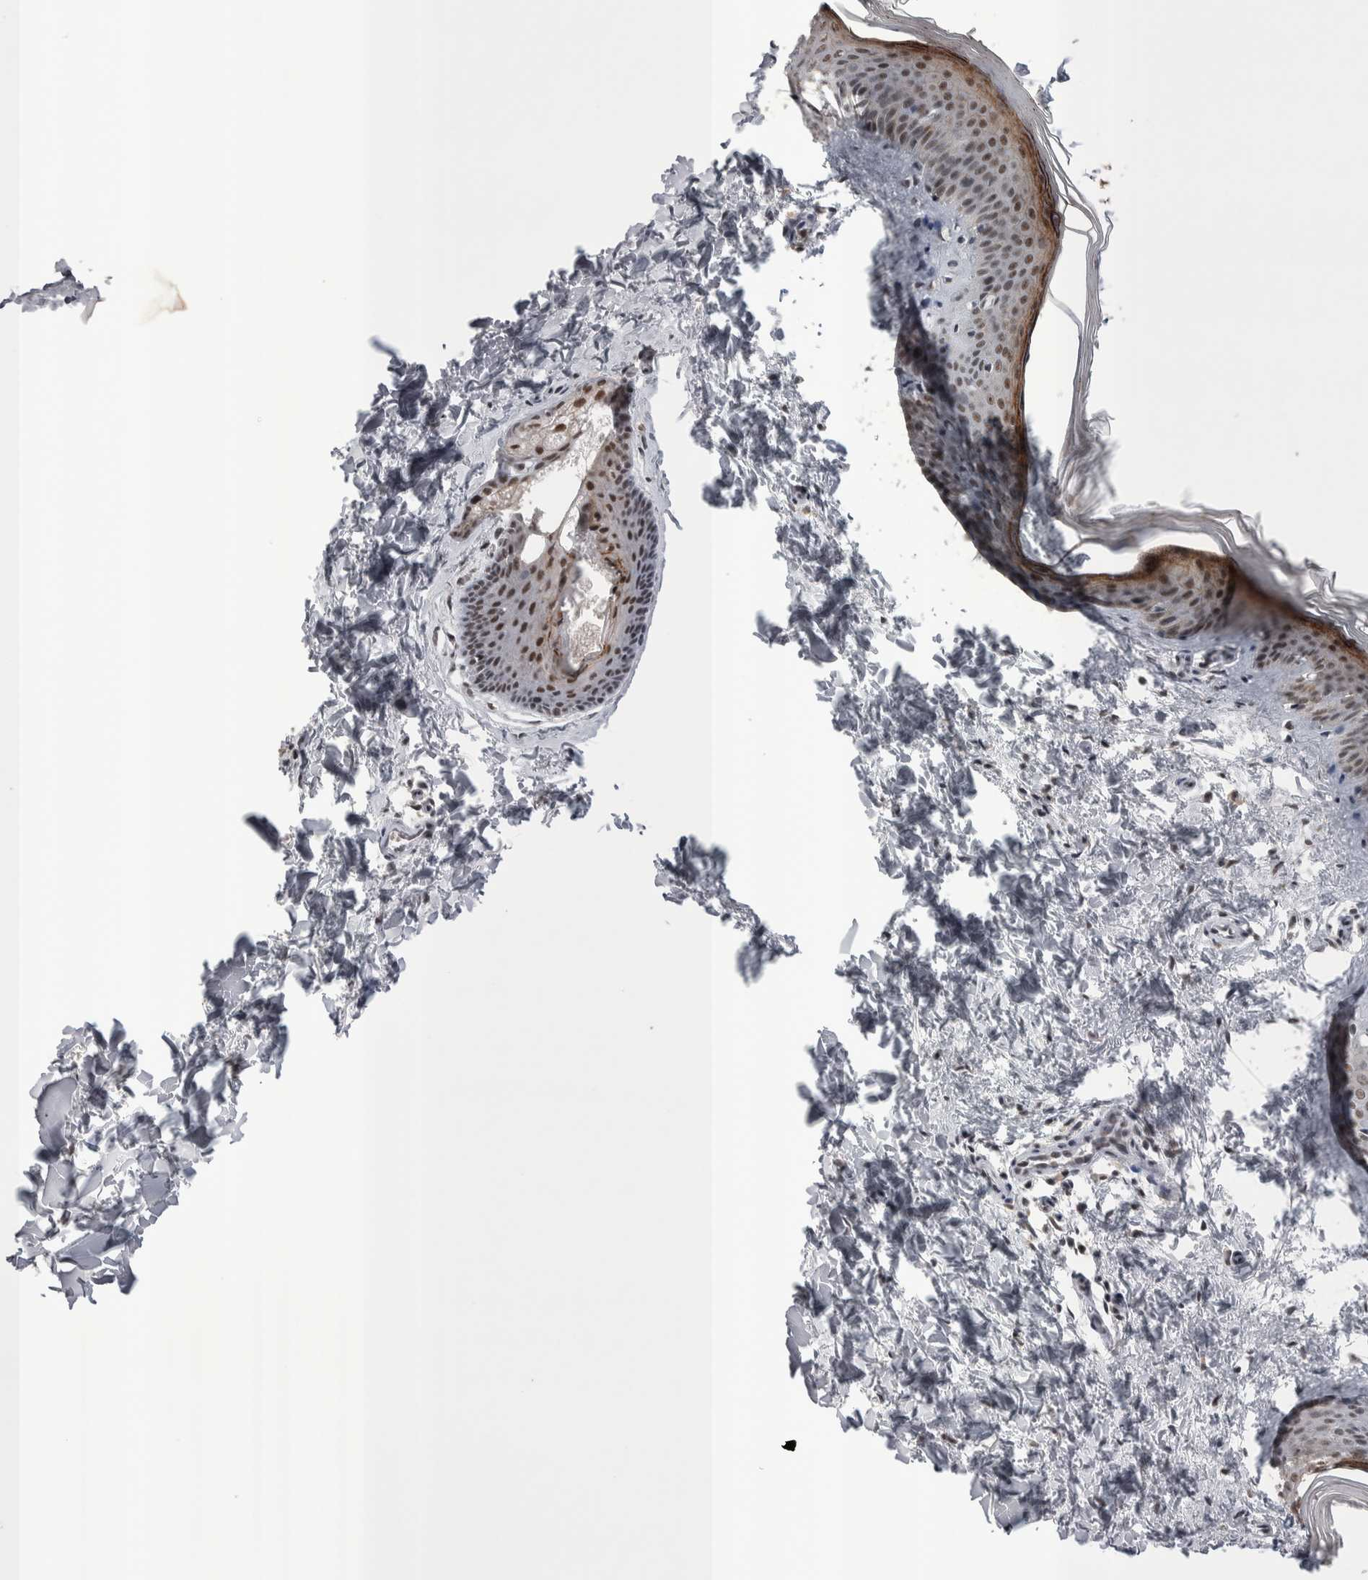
{"staining": {"intensity": "moderate", "quantity": ">75%", "location": "nuclear"}, "tissue": "skin", "cell_type": "Fibroblasts", "image_type": "normal", "snomed": [{"axis": "morphology", "description": "Normal tissue, NOS"}, {"axis": "topography", "description": "Skin"}], "caption": "Moderate nuclear expression for a protein is appreciated in about >75% of fibroblasts of normal skin using immunohistochemistry (IHC).", "gene": "DMTF1", "patient": {"sex": "female", "age": 27}}